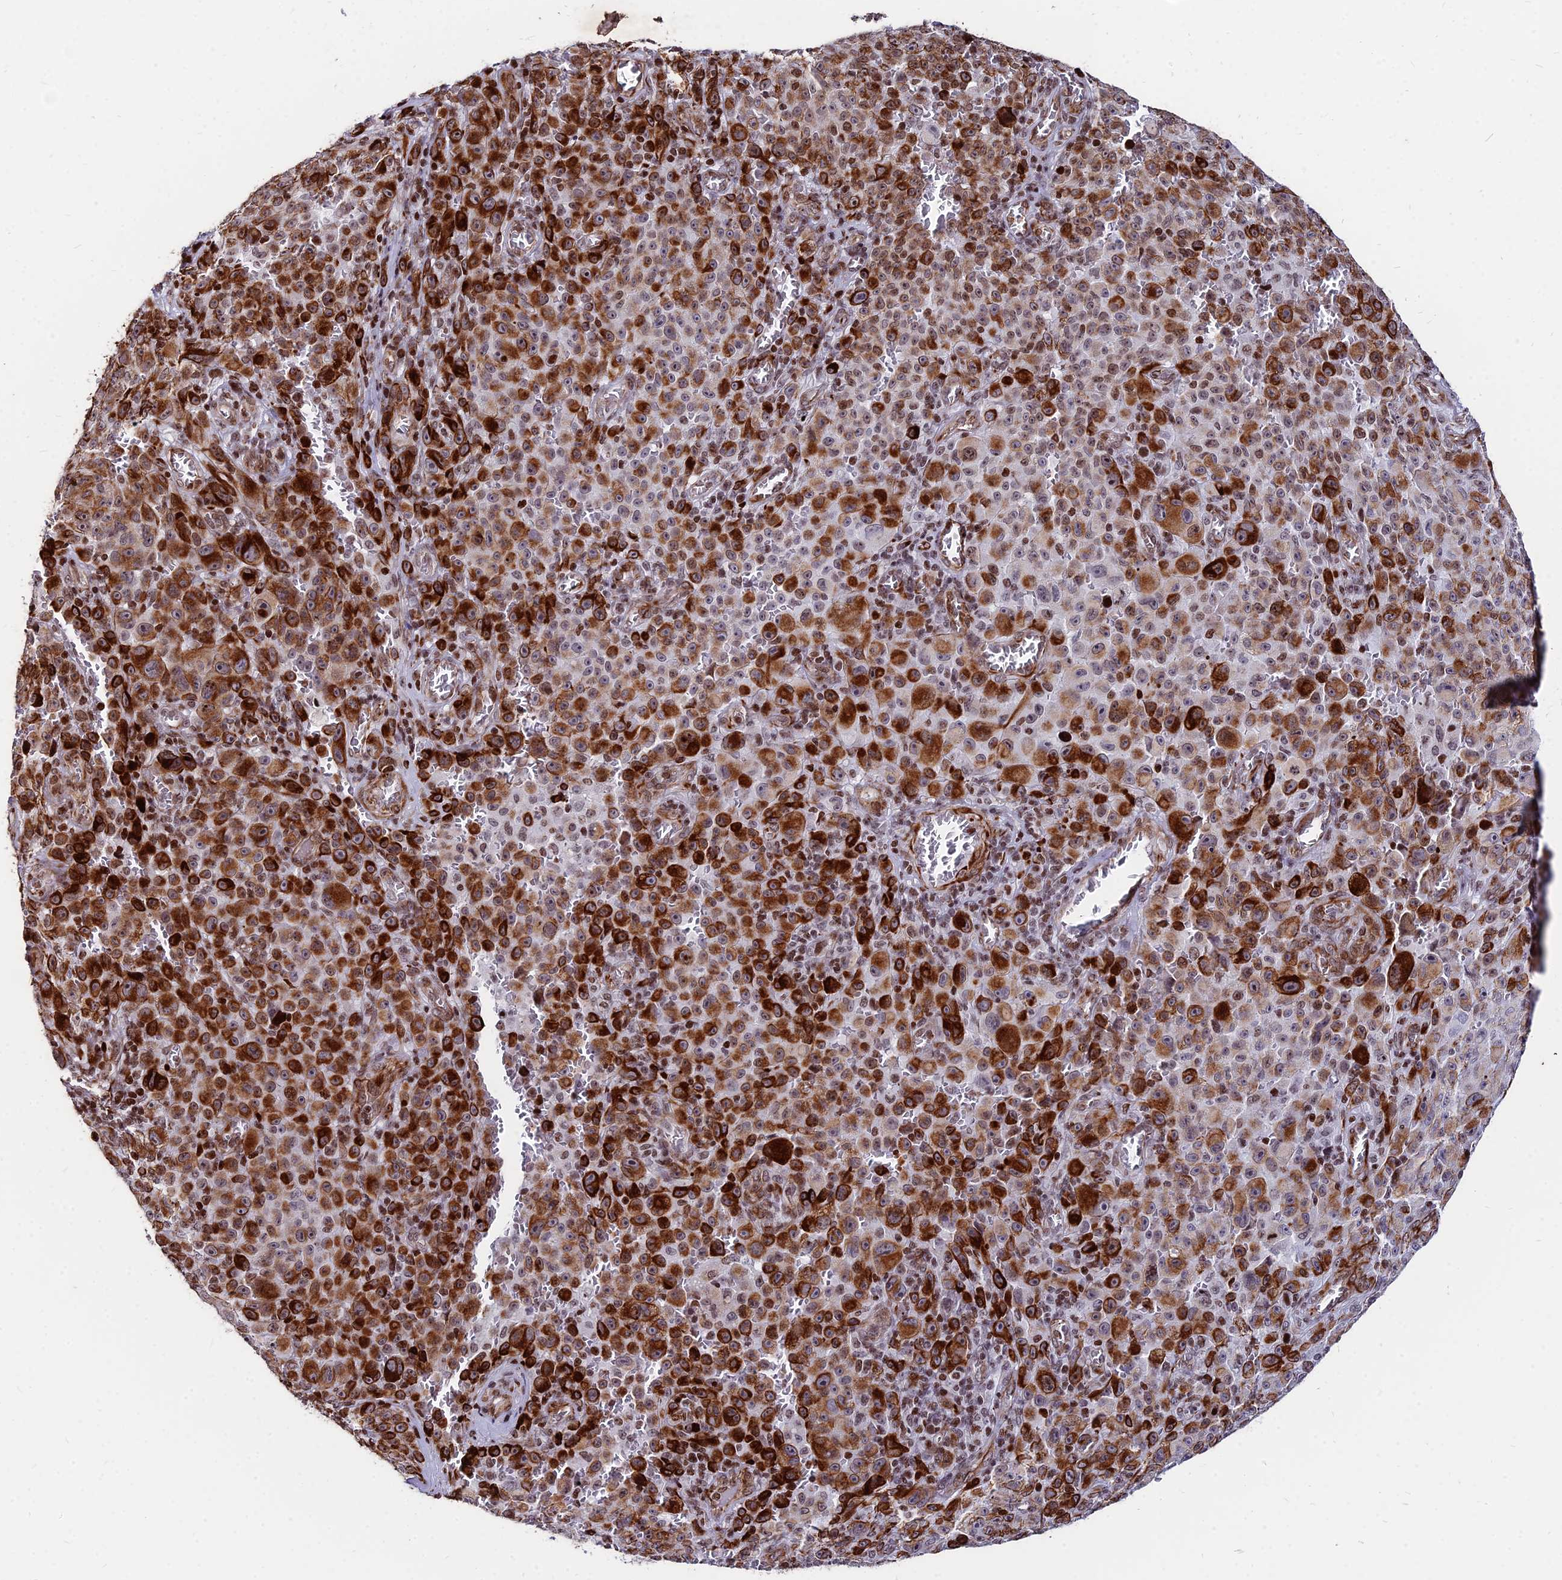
{"staining": {"intensity": "strong", "quantity": ">75%", "location": "cytoplasmic/membranous"}, "tissue": "melanoma", "cell_type": "Tumor cells", "image_type": "cancer", "snomed": [{"axis": "morphology", "description": "Malignant melanoma, NOS"}, {"axis": "topography", "description": "Skin"}], "caption": "Immunohistochemical staining of malignant melanoma shows high levels of strong cytoplasmic/membranous positivity in about >75% of tumor cells. (DAB IHC with brightfield microscopy, high magnification).", "gene": "NYAP2", "patient": {"sex": "female", "age": 82}}